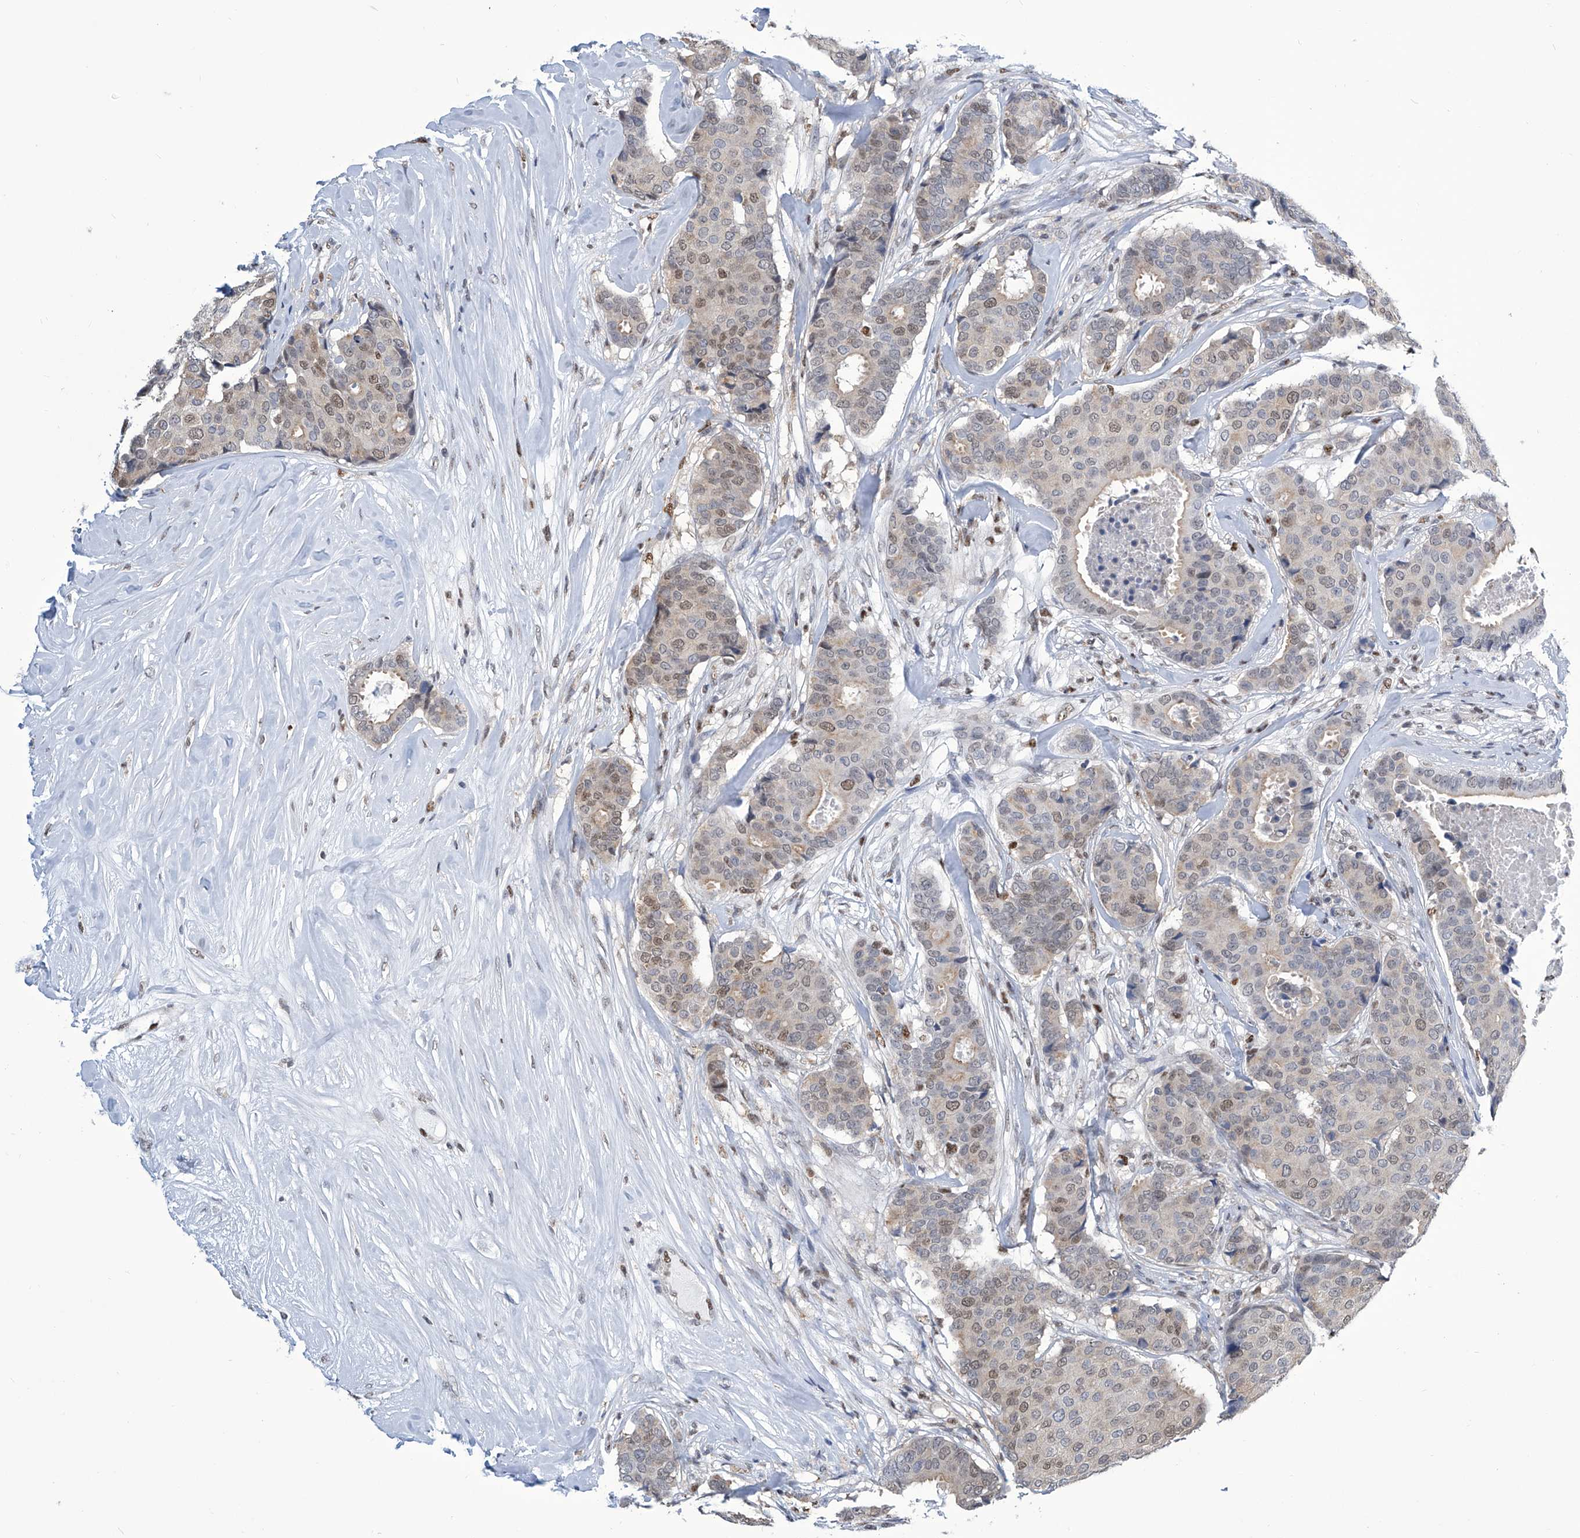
{"staining": {"intensity": "moderate", "quantity": "<25%", "location": "nuclear"}, "tissue": "breast cancer", "cell_type": "Tumor cells", "image_type": "cancer", "snomed": [{"axis": "morphology", "description": "Duct carcinoma"}, {"axis": "topography", "description": "Breast"}], "caption": "Immunohistochemical staining of breast intraductal carcinoma exhibits low levels of moderate nuclear protein expression in approximately <25% of tumor cells. The staining is performed using DAB (3,3'-diaminobenzidine) brown chromogen to label protein expression. The nuclei are counter-stained blue using hematoxylin.", "gene": "SREBF2", "patient": {"sex": "female", "age": 75}}